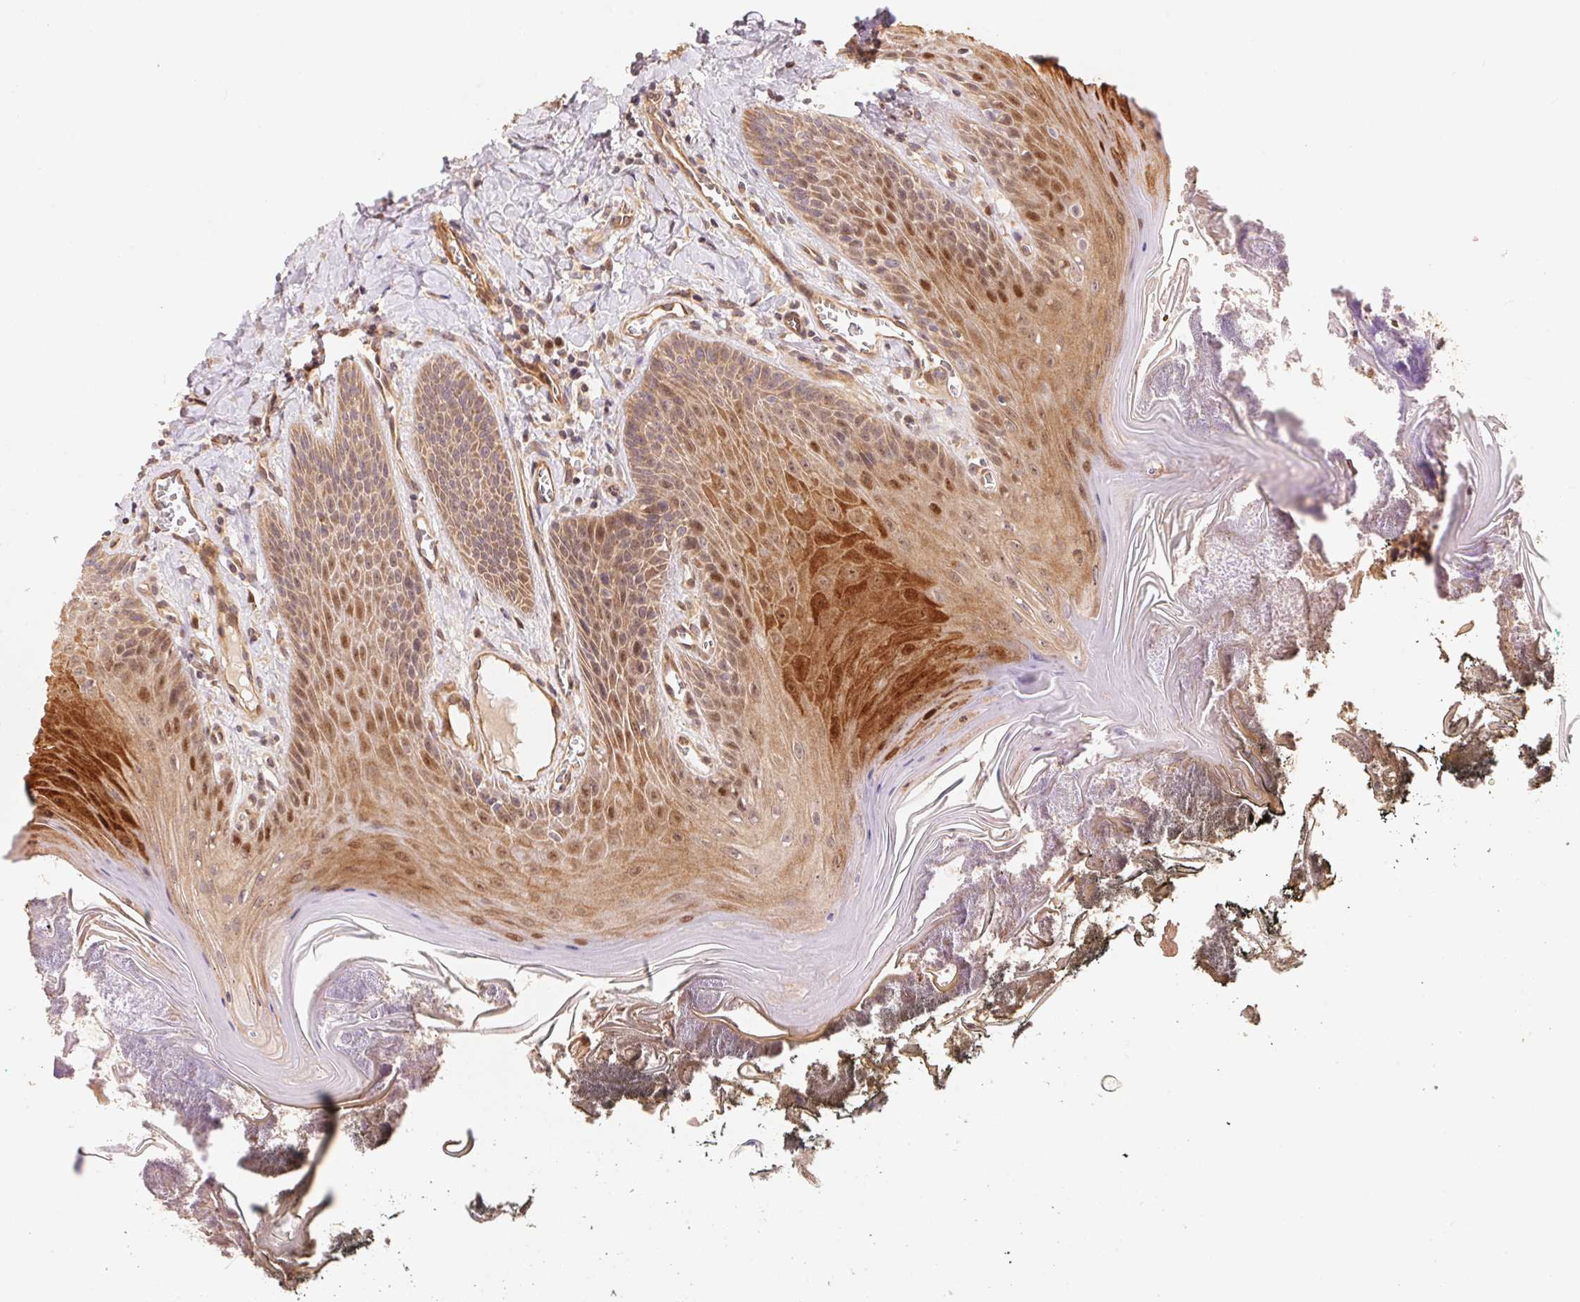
{"staining": {"intensity": "strong", "quantity": "<25%", "location": "cytoplasmic/membranous,nuclear"}, "tissue": "oral mucosa", "cell_type": "Squamous epithelial cells", "image_type": "normal", "snomed": [{"axis": "morphology", "description": "Normal tissue, NOS"}, {"axis": "topography", "description": "Oral tissue"}], "caption": "Immunohistochemistry of unremarkable oral mucosa demonstrates medium levels of strong cytoplasmic/membranous,nuclear expression in about <25% of squamous epithelial cells.", "gene": "TNIP2", "patient": {"sex": "male", "age": 9}}